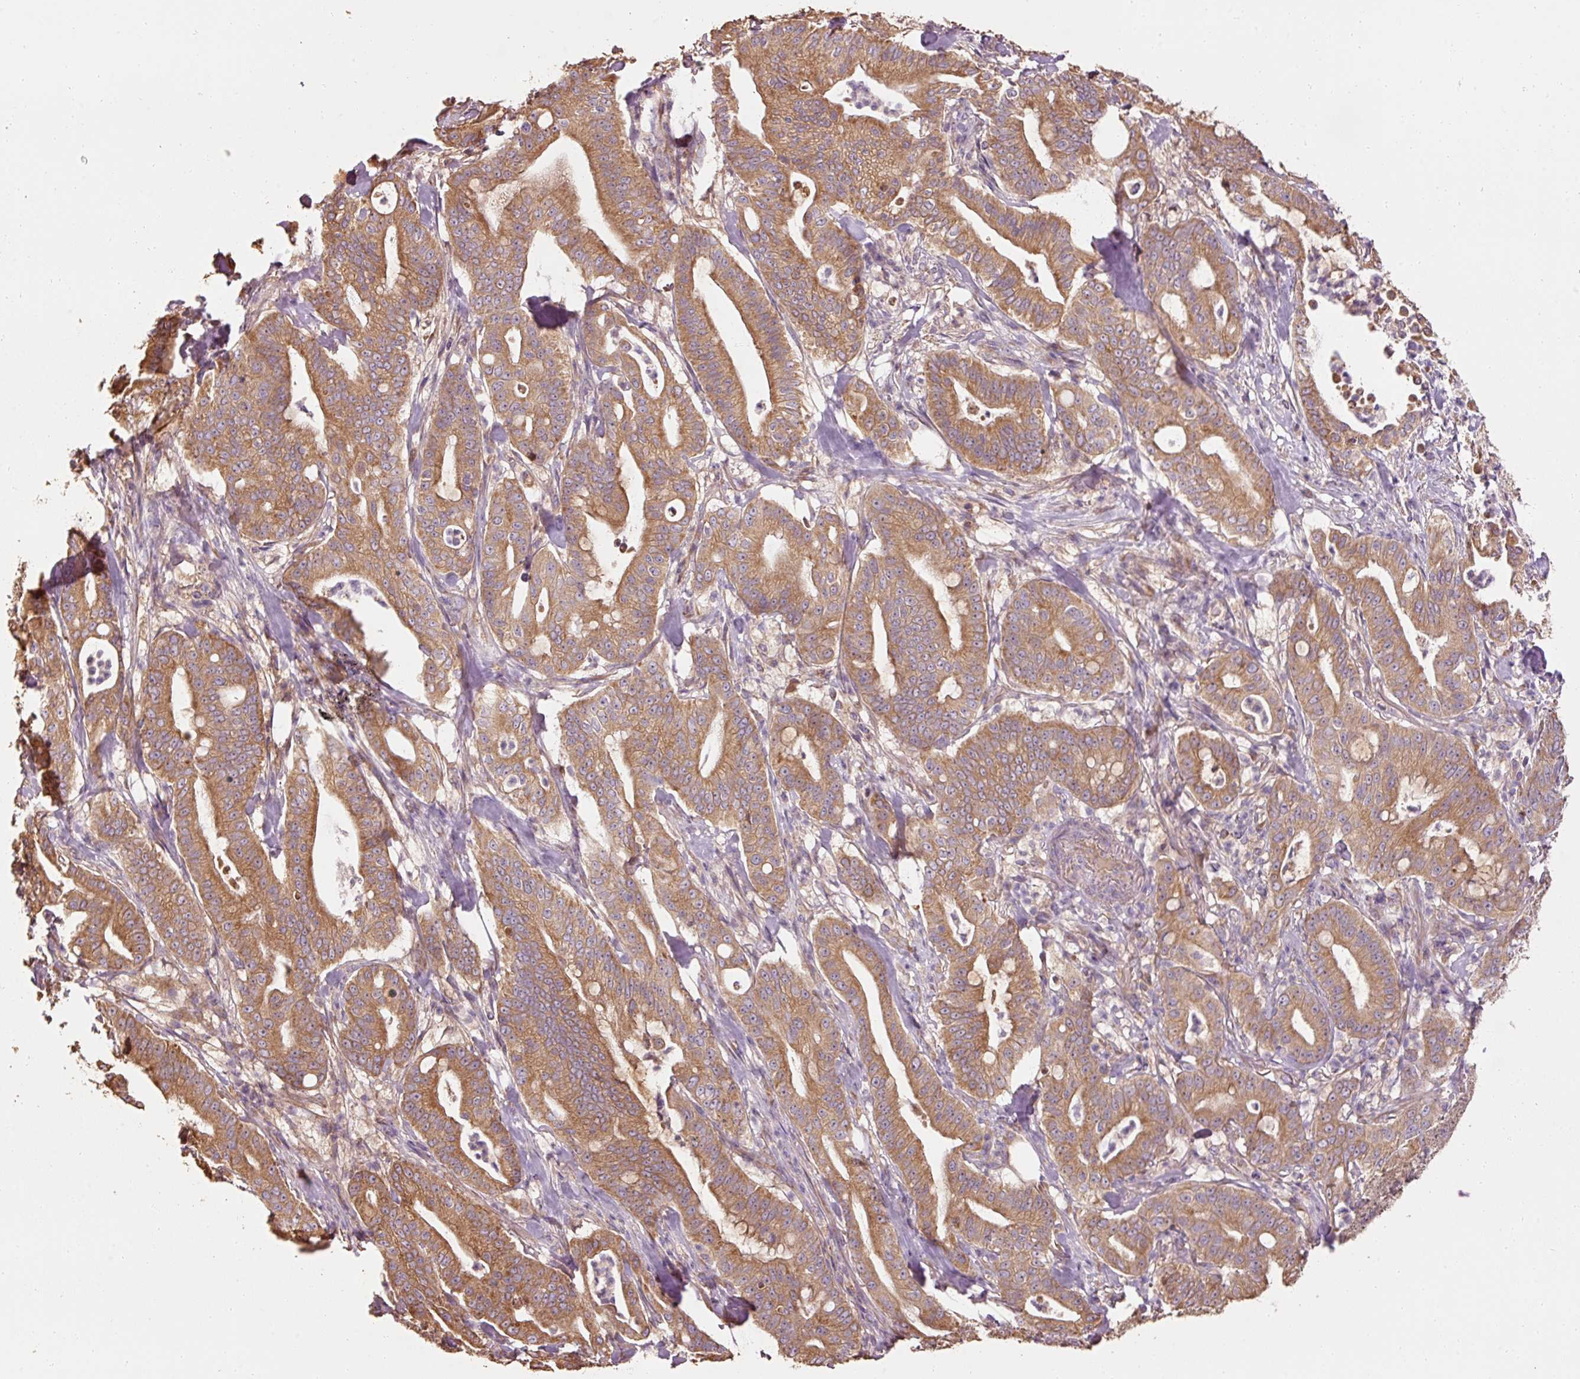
{"staining": {"intensity": "moderate", "quantity": ">75%", "location": "cytoplasmic/membranous"}, "tissue": "pancreatic cancer", "cell_type": "Tumor cells", "image_type": "cancer", "snomed": [{"axis": "morphology", "description": "Adenocarcinoma, NOS"}, {"axis": "topography", "description": "Pancreas"}], "caption": "Immunohistochemistry of pancreatic cancer (adenocarcinoma) exhibits medium levels of moderate cytoplasmic/membranous positivity in about >75% of tumor cells.", "gene": "EFHC1", "patient": {"sex": "male", "age": 71}}